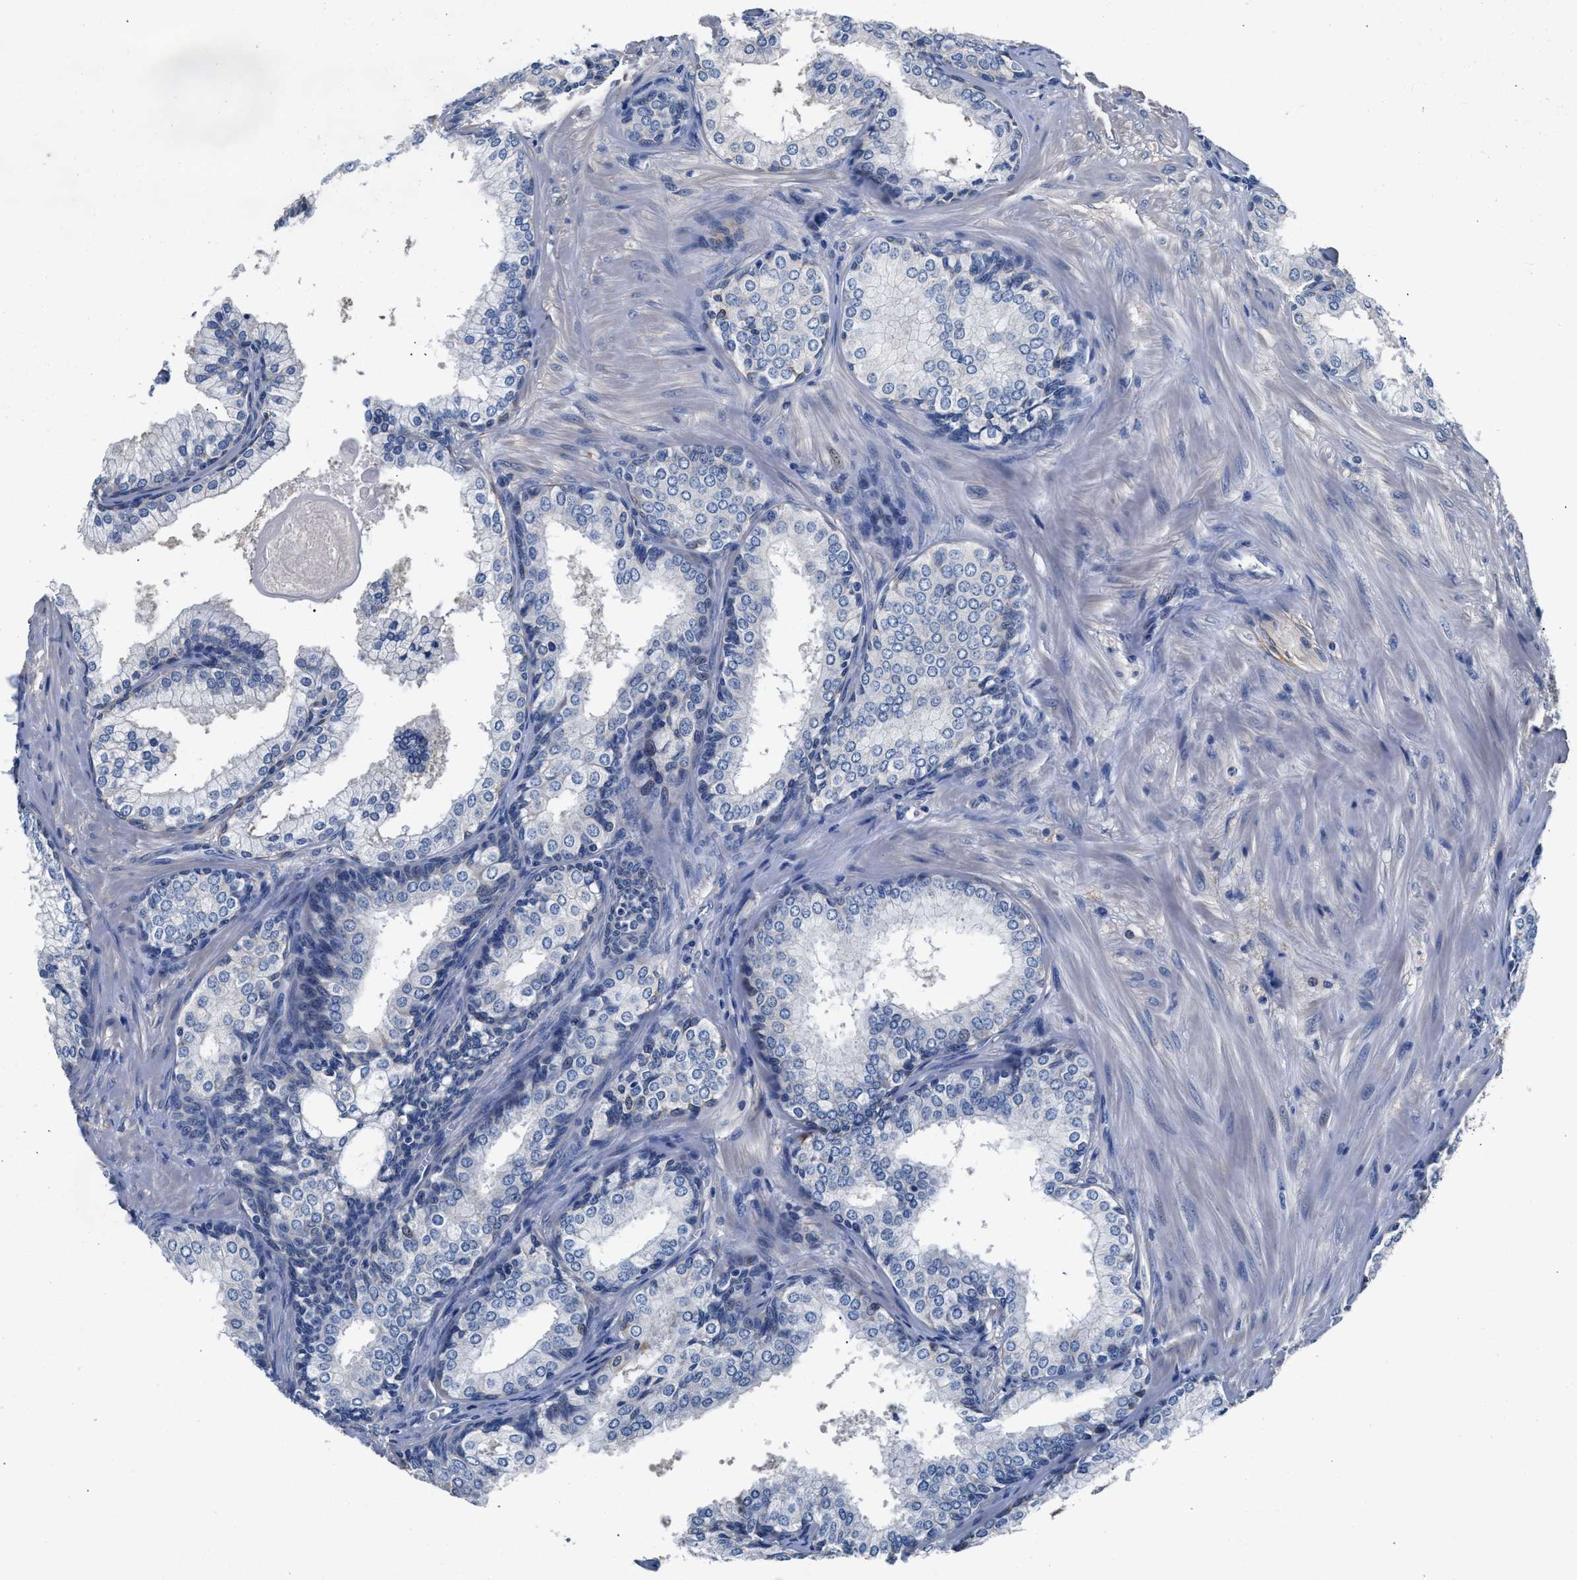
{"staining": {"intensity": "negative", "quantity": "none", "location": "none"}, "tissue": "prostate cancer", "cell_type": "Tumor cells", "image_type": "cancer", "snomed": [{"axis": "morphology", "description": "Adenocarcinoma, High grade"}, {"axis": "topography", "description": "Prostate"}], "caption": "Tumor cells show no significant protein positivity in adenocarcinoma (high-grade) (prostate).", "gene": "GSTM1", "patient": {"sex": "male", "age": 64}}